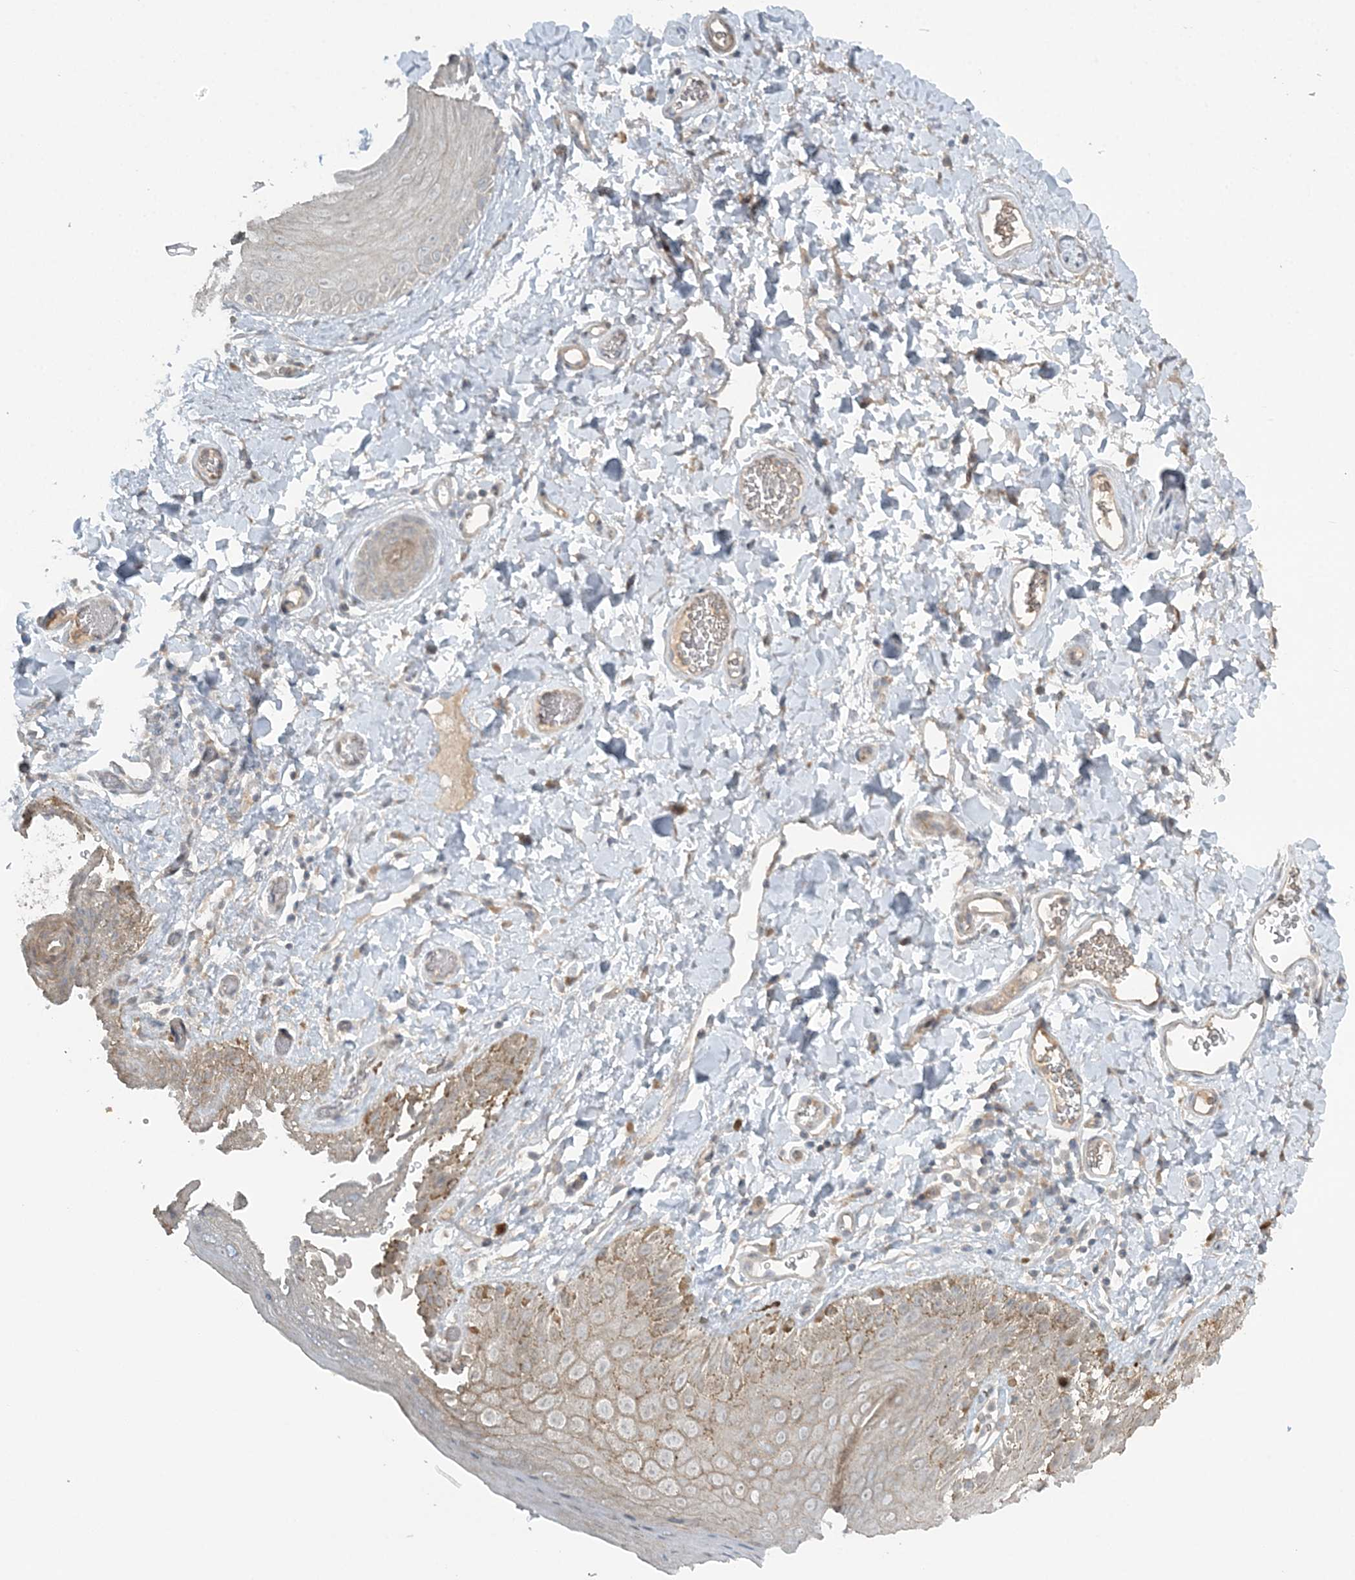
{"staining": {"intensity": "weak", "quantity": "<25%", "location": "cytoplasmic/membranous"}, "tissue": "skin", "cell_type": "Epidermal cells", "image_type": "normal", "snomed": [{"axis": "morphology", "description": "Normal tissue, NOS"}, {"axis": "topography", "description": "Anal"}], "caption": "Immunohistochemistry photomicrograph of benign skin: human skin stained with DAB (3,3'-diaminobenzidine) shows no significant protein expression in epidermal cells.", "gene": "SLC4A10", "patient": {"sex": "male", "age": 44}}